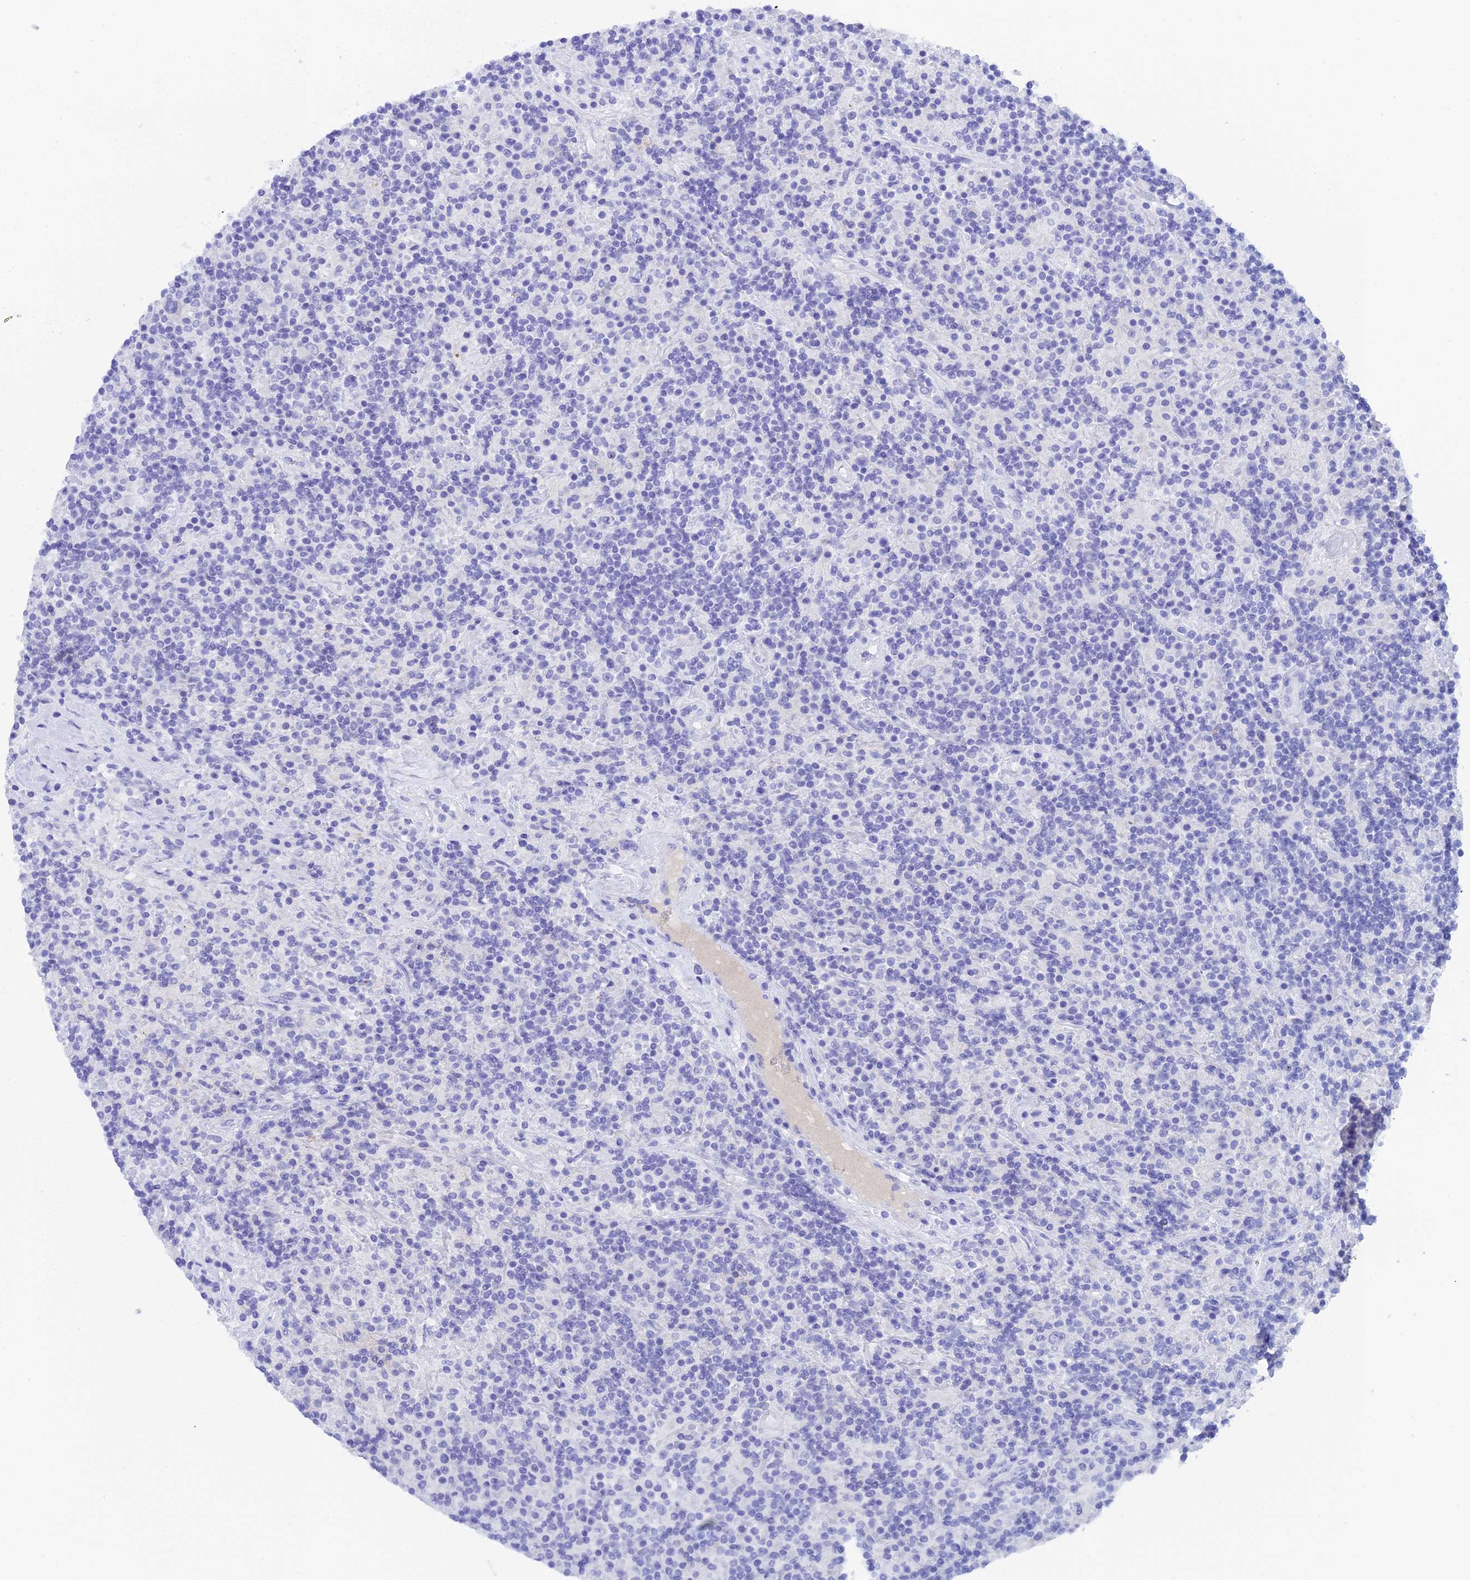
{"staining": {"intensity": "negative", "quantity": "none", "location": "none"}, "tissue": "lymphoma", "cell_type": "Tumor cells", "image_type": "cancer", "snomed": [{"axis": "morphology", "description": "Hodgkin's disease, NOS"}, {"axis": "topography", "description": "Lymph node"}], "caption": "Lymphoma stained for a protein using IHC displays no expression tumor cells.", "gene": "REG1A", "patient": {"sex": "male", "age": 70}}